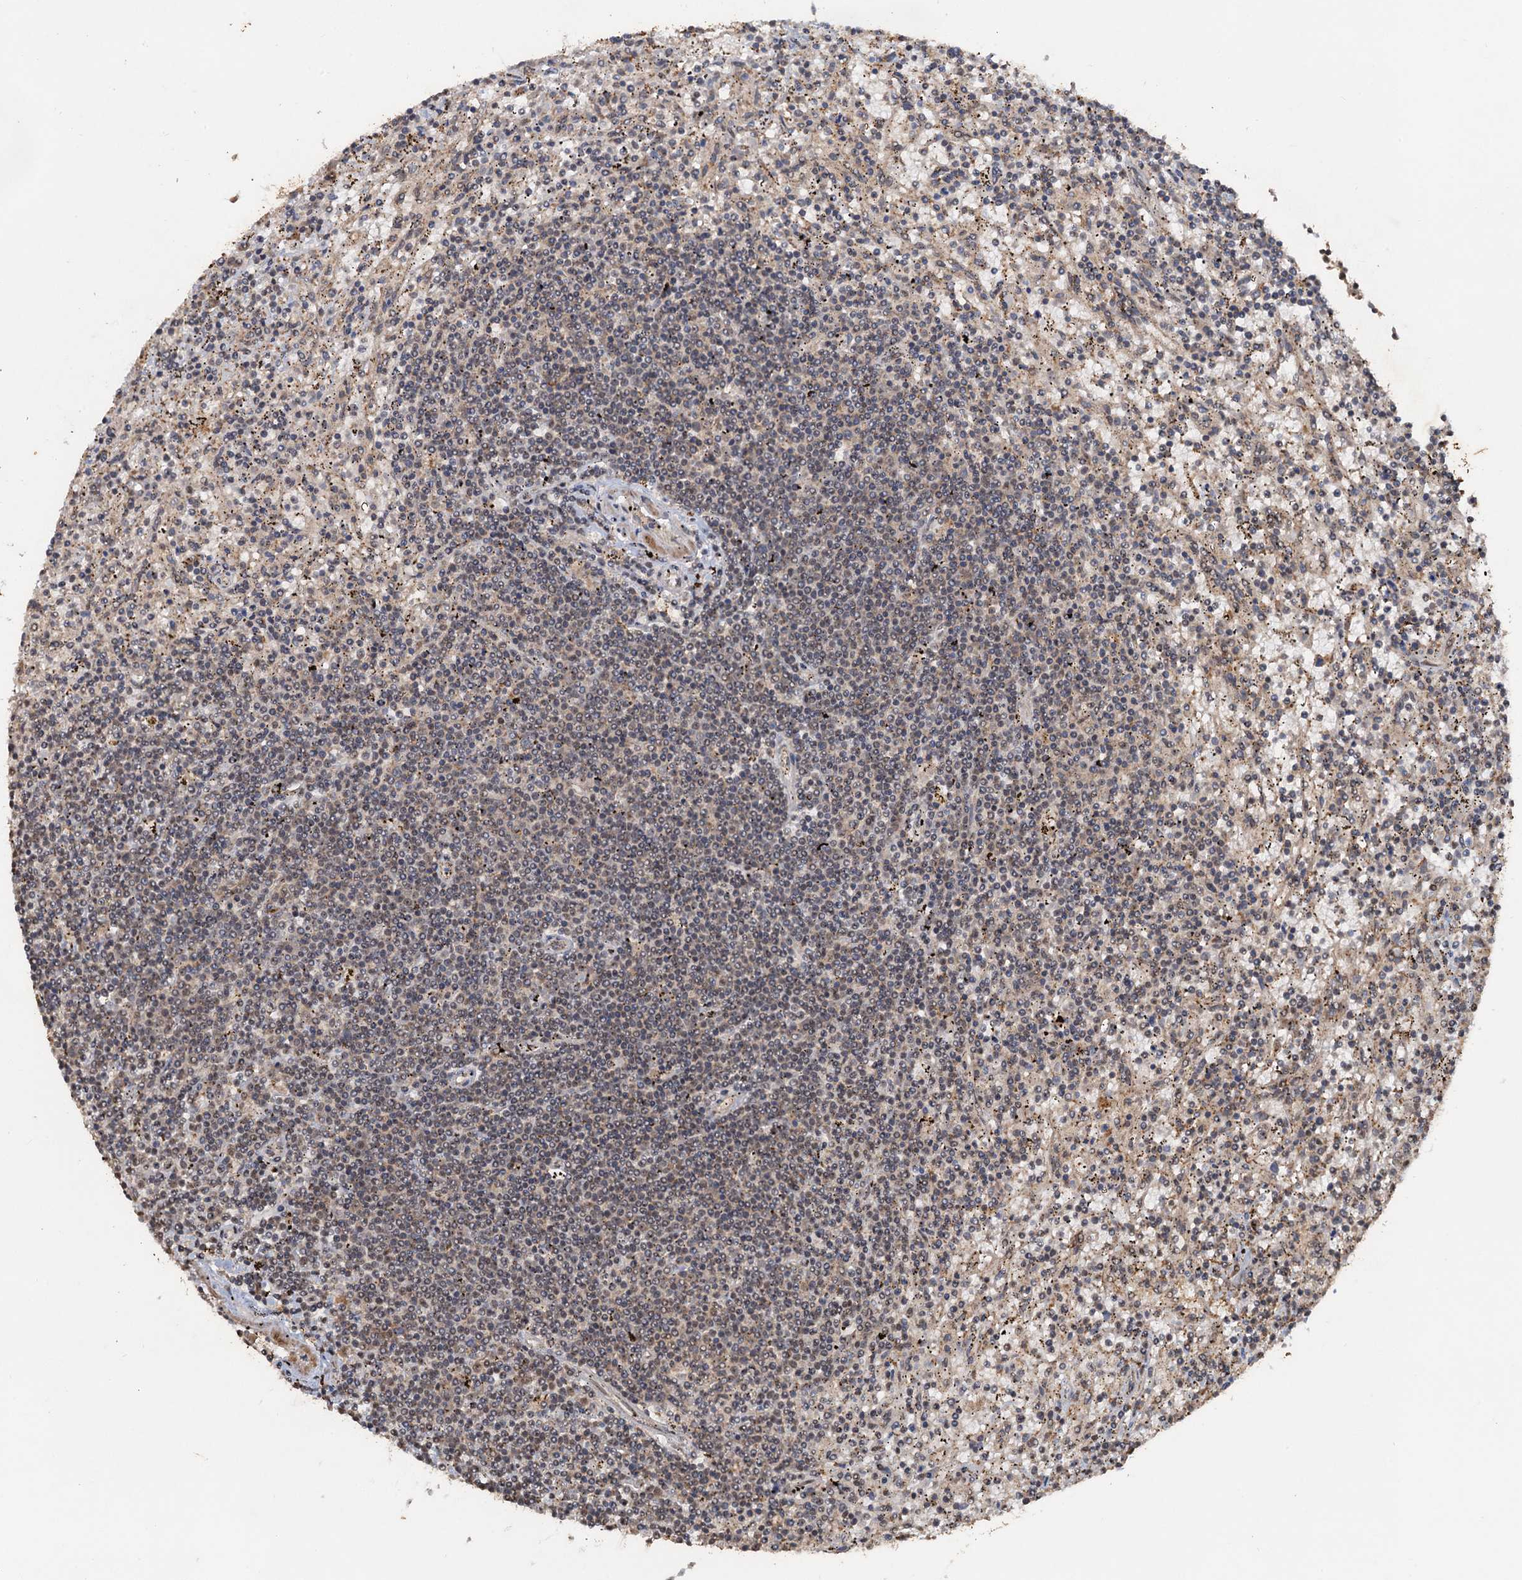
{"staining": {"intensity": "negative", "quantity": "none", "location": "none"}, "tissue": "lymphoma", "cell_type": "Tumor cells", "image_type": "cancer", "snomed": [{"axis": "morphology", "description": "Malignant lymphoma, non-Hodgkin's type, Low grade"}, {"axis": "topography", "description": "Spleen"}], "caption": "Immunohistochemical staining of human lymphoma reveals no significant staining in tumor cells. (Stains: DAB IHC with hematoxylin counter stain, Microscopy: brightfield microscopy at high magnification).", "gene": "REP15", "patient": {"sex": "male", "age": 76}}